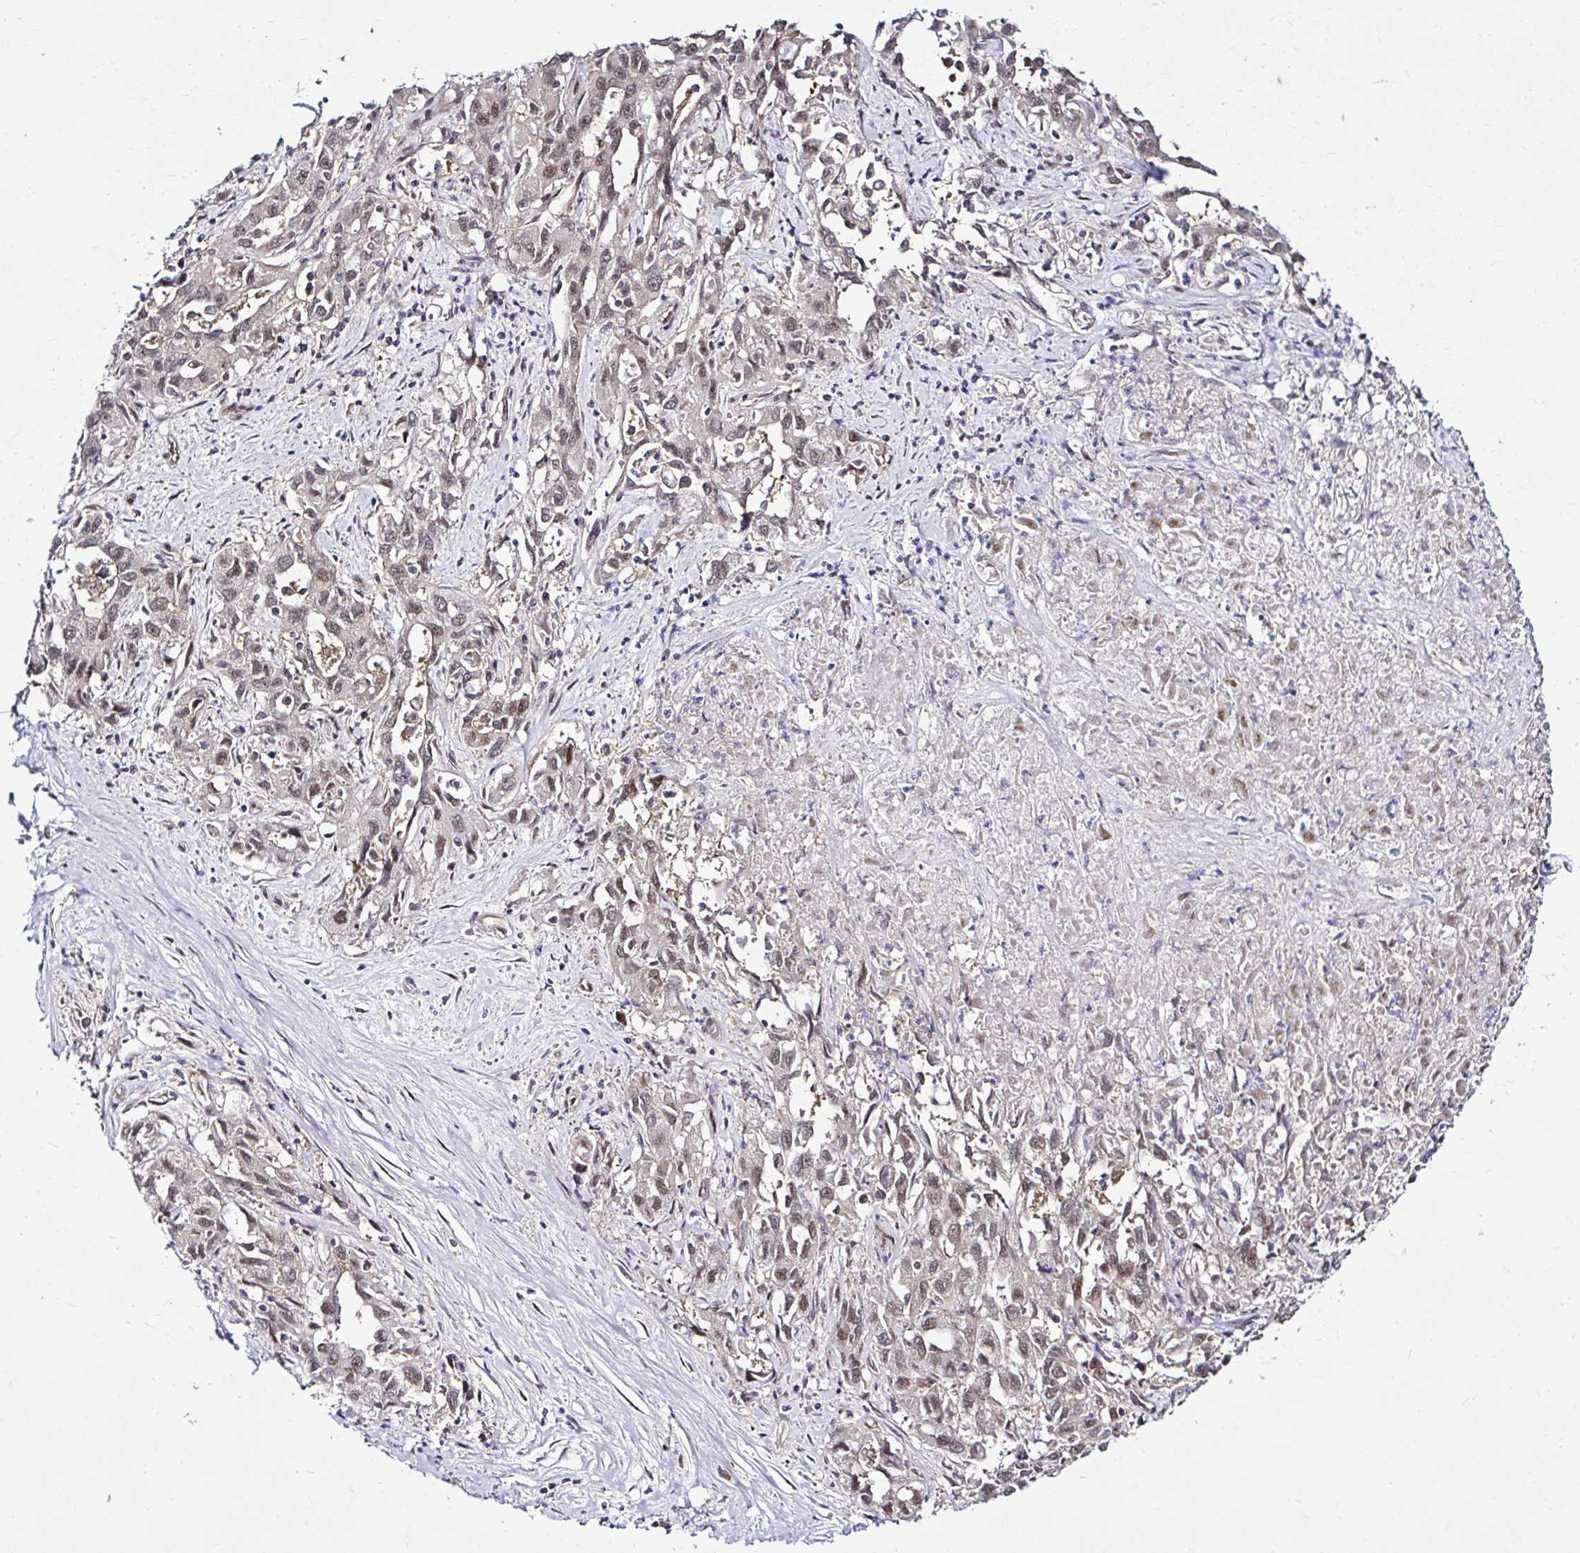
{"staining": {"intensity": "moderate", "quantity": ">75%", "location": "nuclear"}, "tissue": "liver cancer", "cell_type": "Tumor cells", "image_type": "cancer", "snomed": [{"axis": "morphology", "description": "Carcinoma, Hepatocellular, NOS"}, {"axis": "topography", "description": "Liver"}], "caption": "About >75% of tumor cells in human liver cancer (hepatocellular carcinoma) demonstrate moderate nuclear protein staining as visualized by brown immunohistochemical staining.", "gene": "PSMD3", "patient": {"sex": "male", "age": 63}}